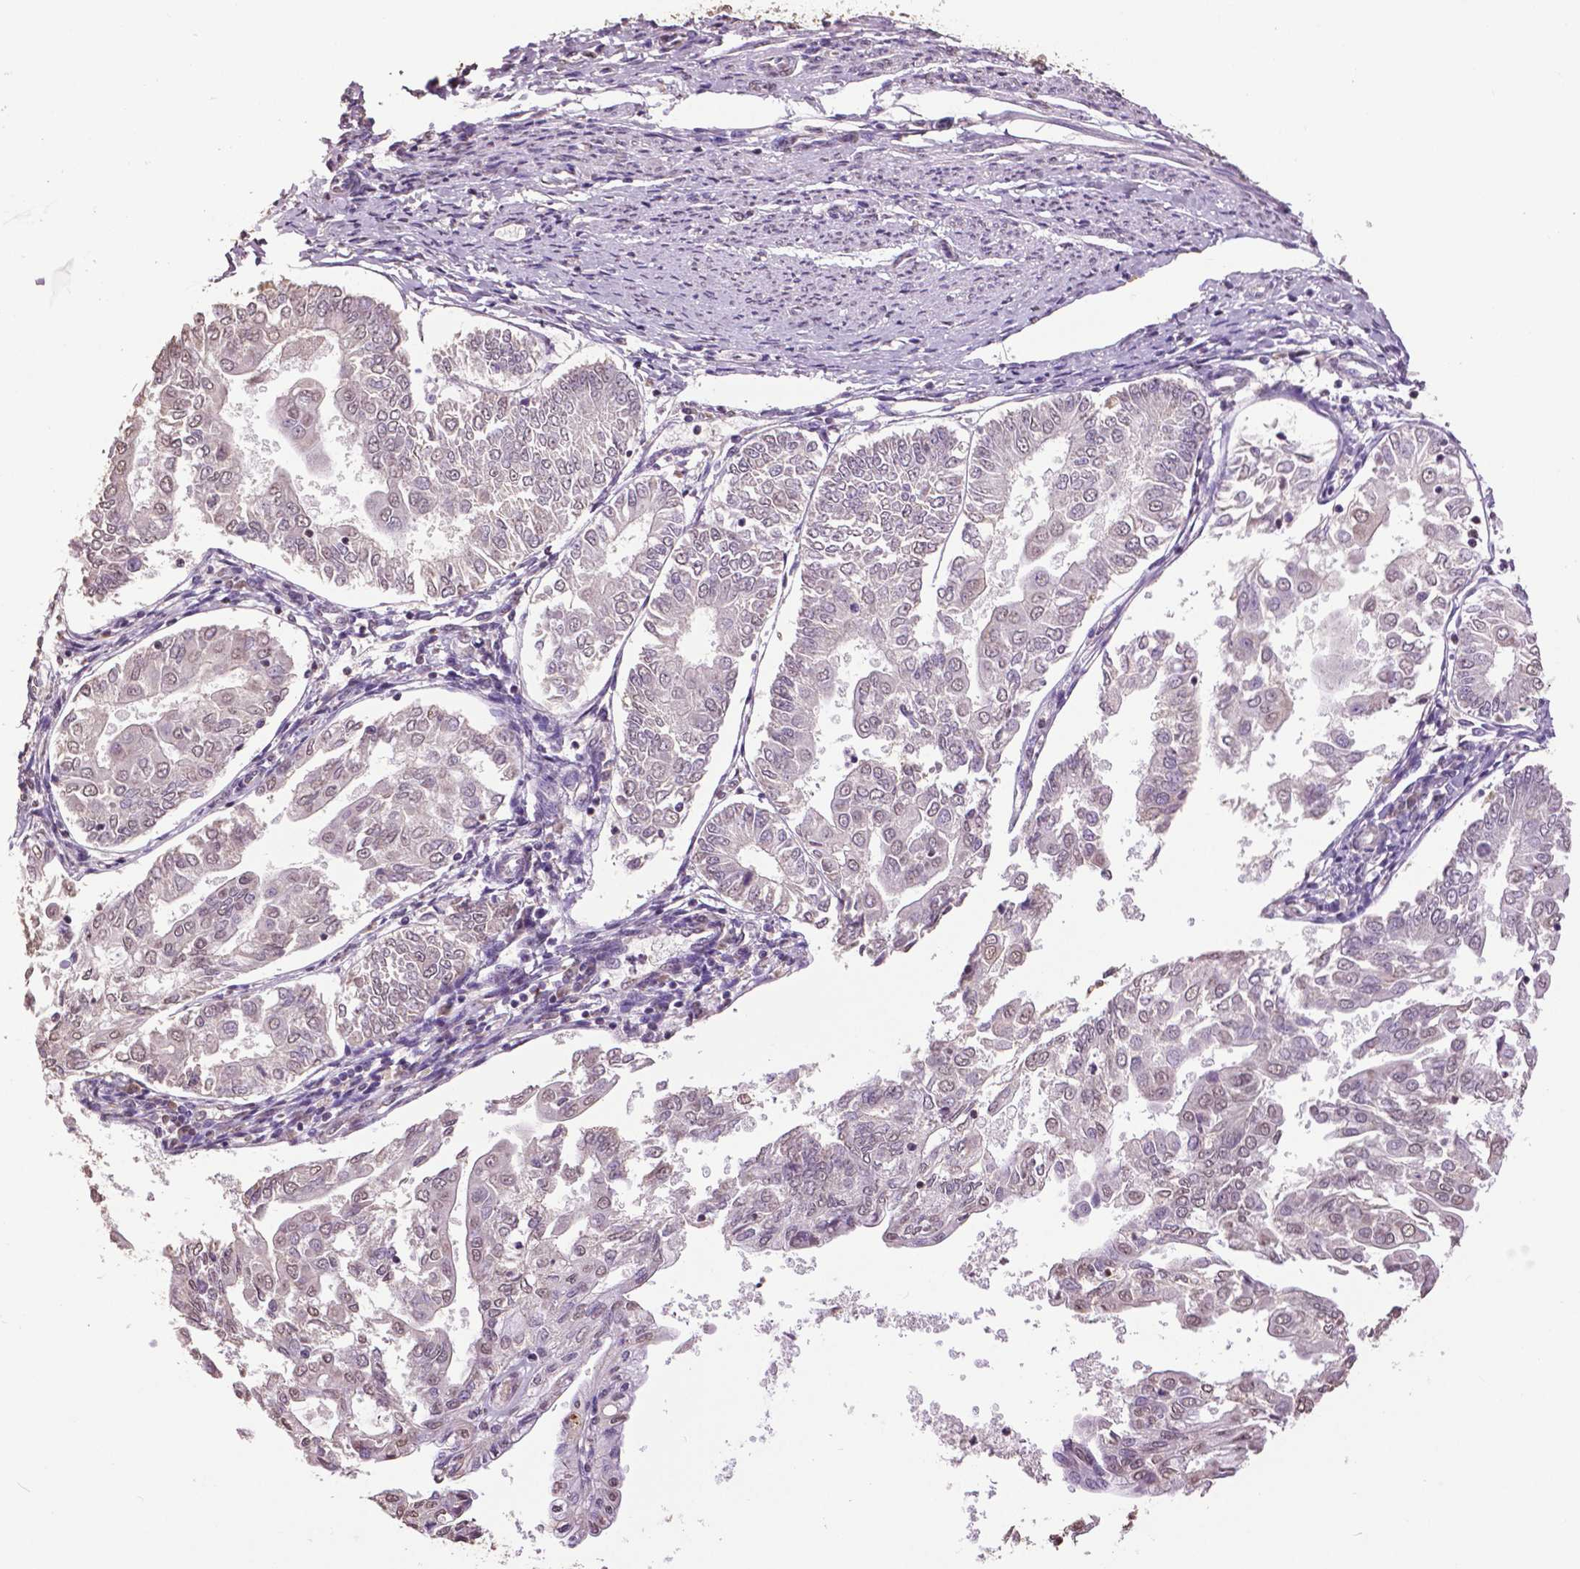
{"staining": {"intensity": "negative", "quantity": "none", "location": "none"}, "tissue": "endometrial cancer", "cell_type": "Tumor cells", "image_type": "cancer", "snomed": [{"axis": "morphology", "description": "Adenocarcinoma, NOS"}, {"axis": "topography", "description": "Endometrium"}], "caption": "Immunohistochemical staining of endometrial adenocarcinoma exhibits no significant expression in tumor cells.", "gene": "RUNX3", "patient": {"sex": "female", "age": 68}}